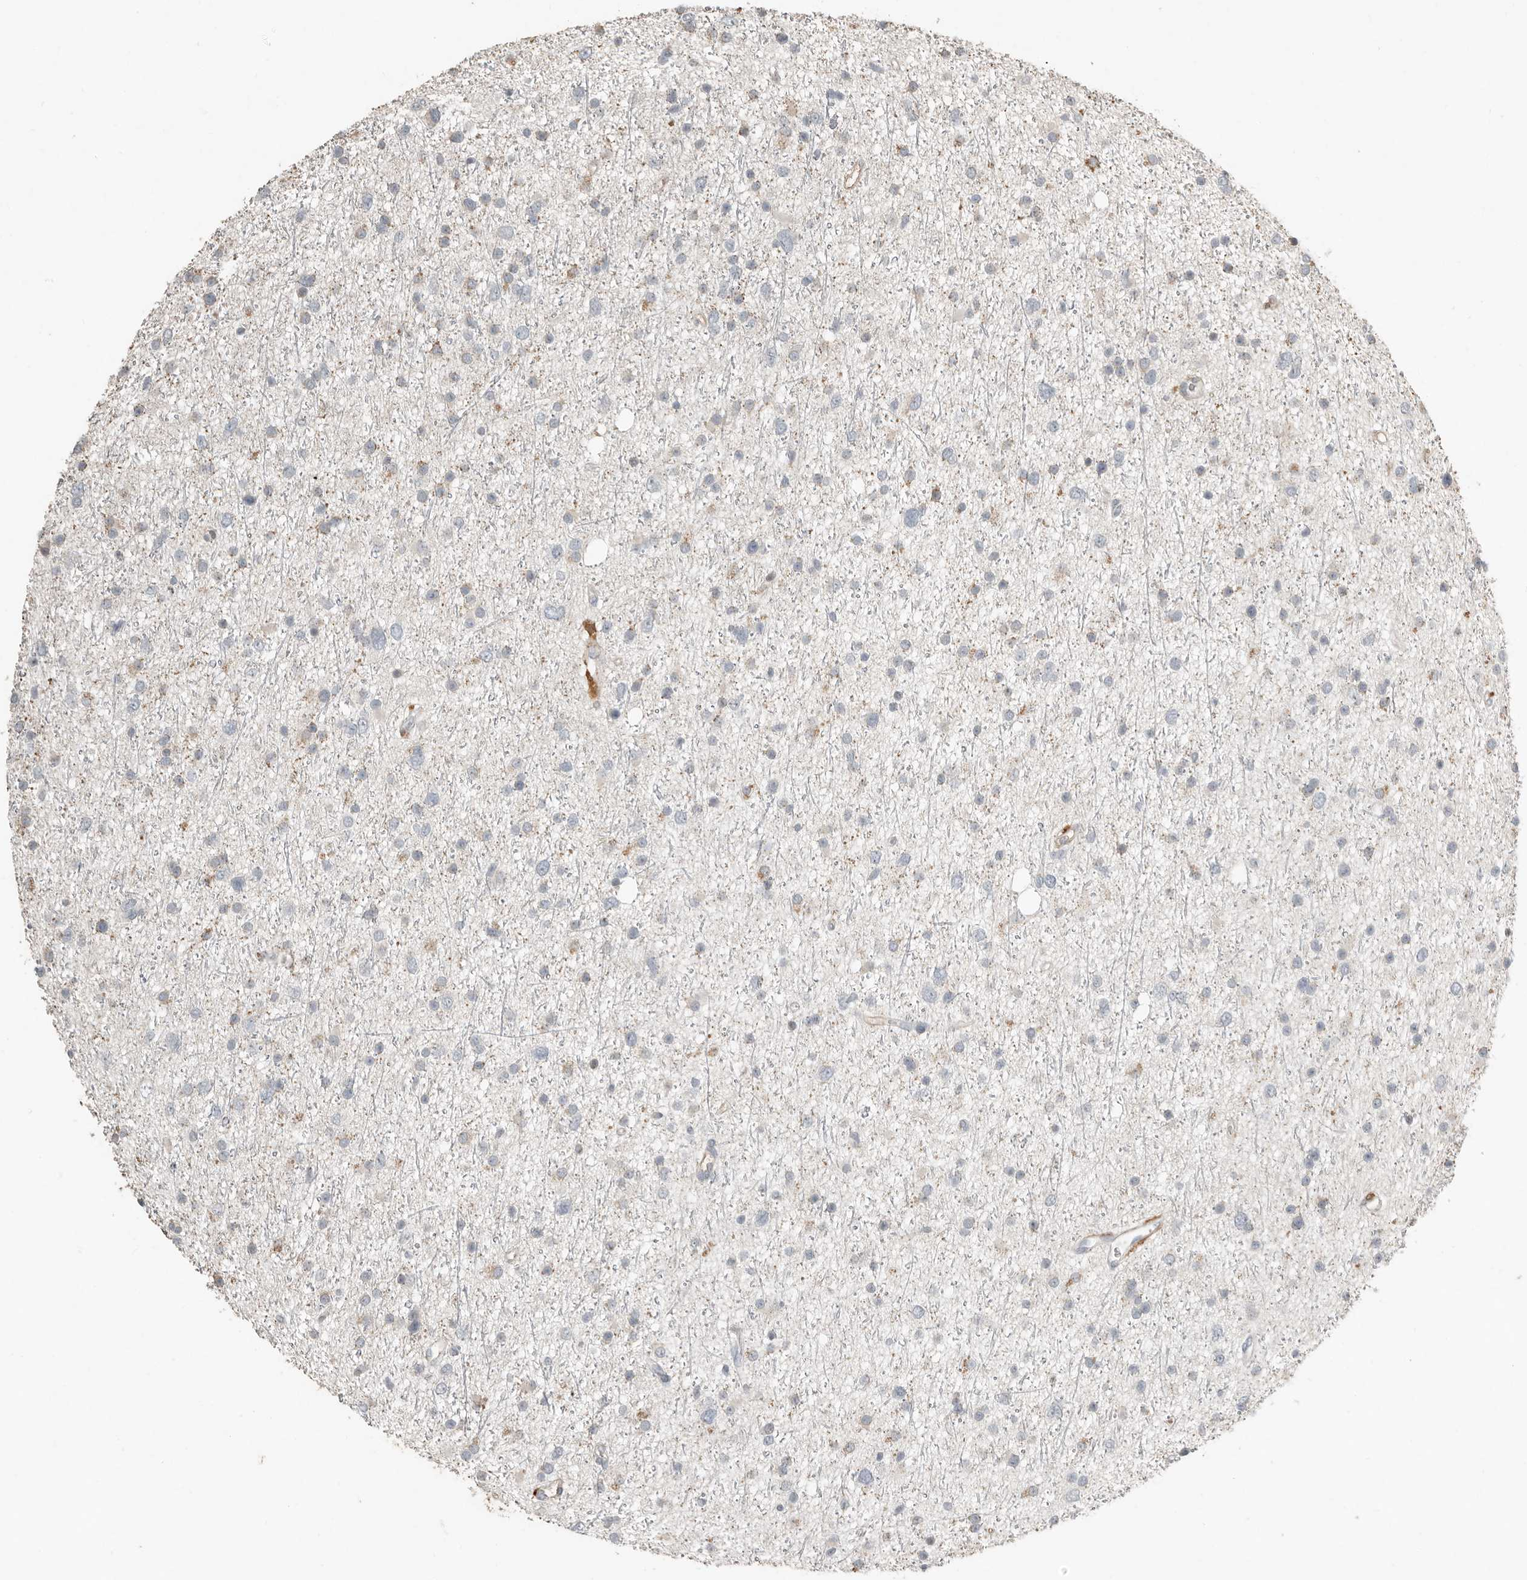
{"staining": {"intensity": "negative", "quantity": "none", "location": "none"}, "tissue": "glioma", "cell_type": "Tumor cells", "image_type": "cancer", "snomed": [{"axis": "morphology", "description": "Glioma, malignant, Low grade"}, {"axis": "topography", "description": "Cerebral cortex"}], "caption": "Immunohistochemical staining of glioma reveals no significant staining in tumor cells.", "gene": "KLHL38", "patient": {"sex": "female", "age": 39}}